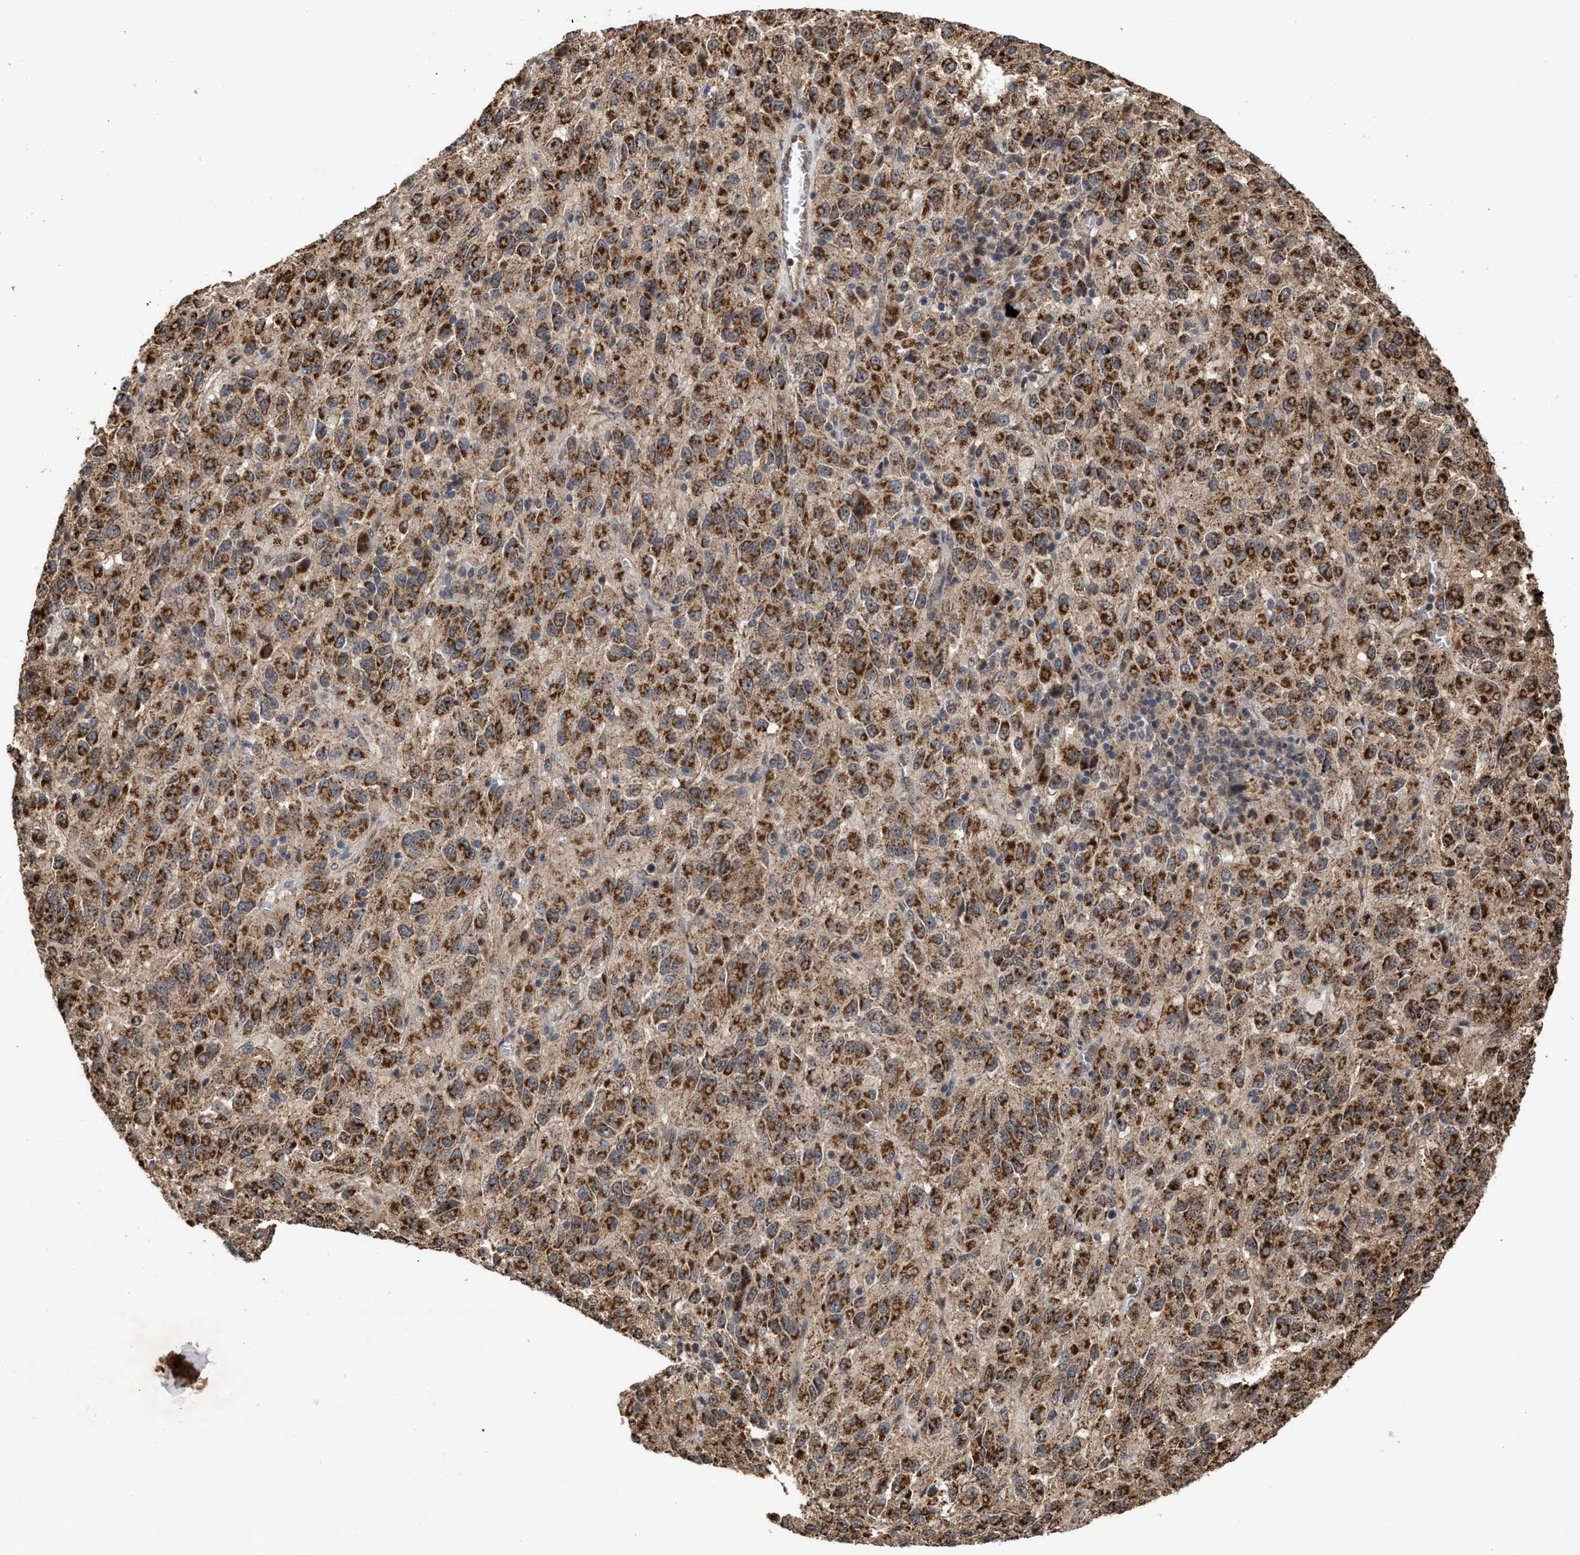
{"staining": {"intensity": "strong", "quantity": ">75%", "location": "cytoplasmic/membranous"}, "tissue": "melanoma", "cell_type": "Tumor cells", "image_type": "cancer", "snomed": [{"axis": "morphology", "description": "Malignant melanoma, Metastatic site"}, {"axis": "topography", "description": "Lung"}], "caption": "Tumor cells display strong cytoplasmic/membranous positivity in about >75% of cells in melanoma. Using DAB (3,3'-diaminobenzidine) (brown) and hematoxylin (blue) stains, captured at high magnification using brightfield microscopy.", "gene": "EXOSC2", "patient": {"sex": "male", "age": 64}}